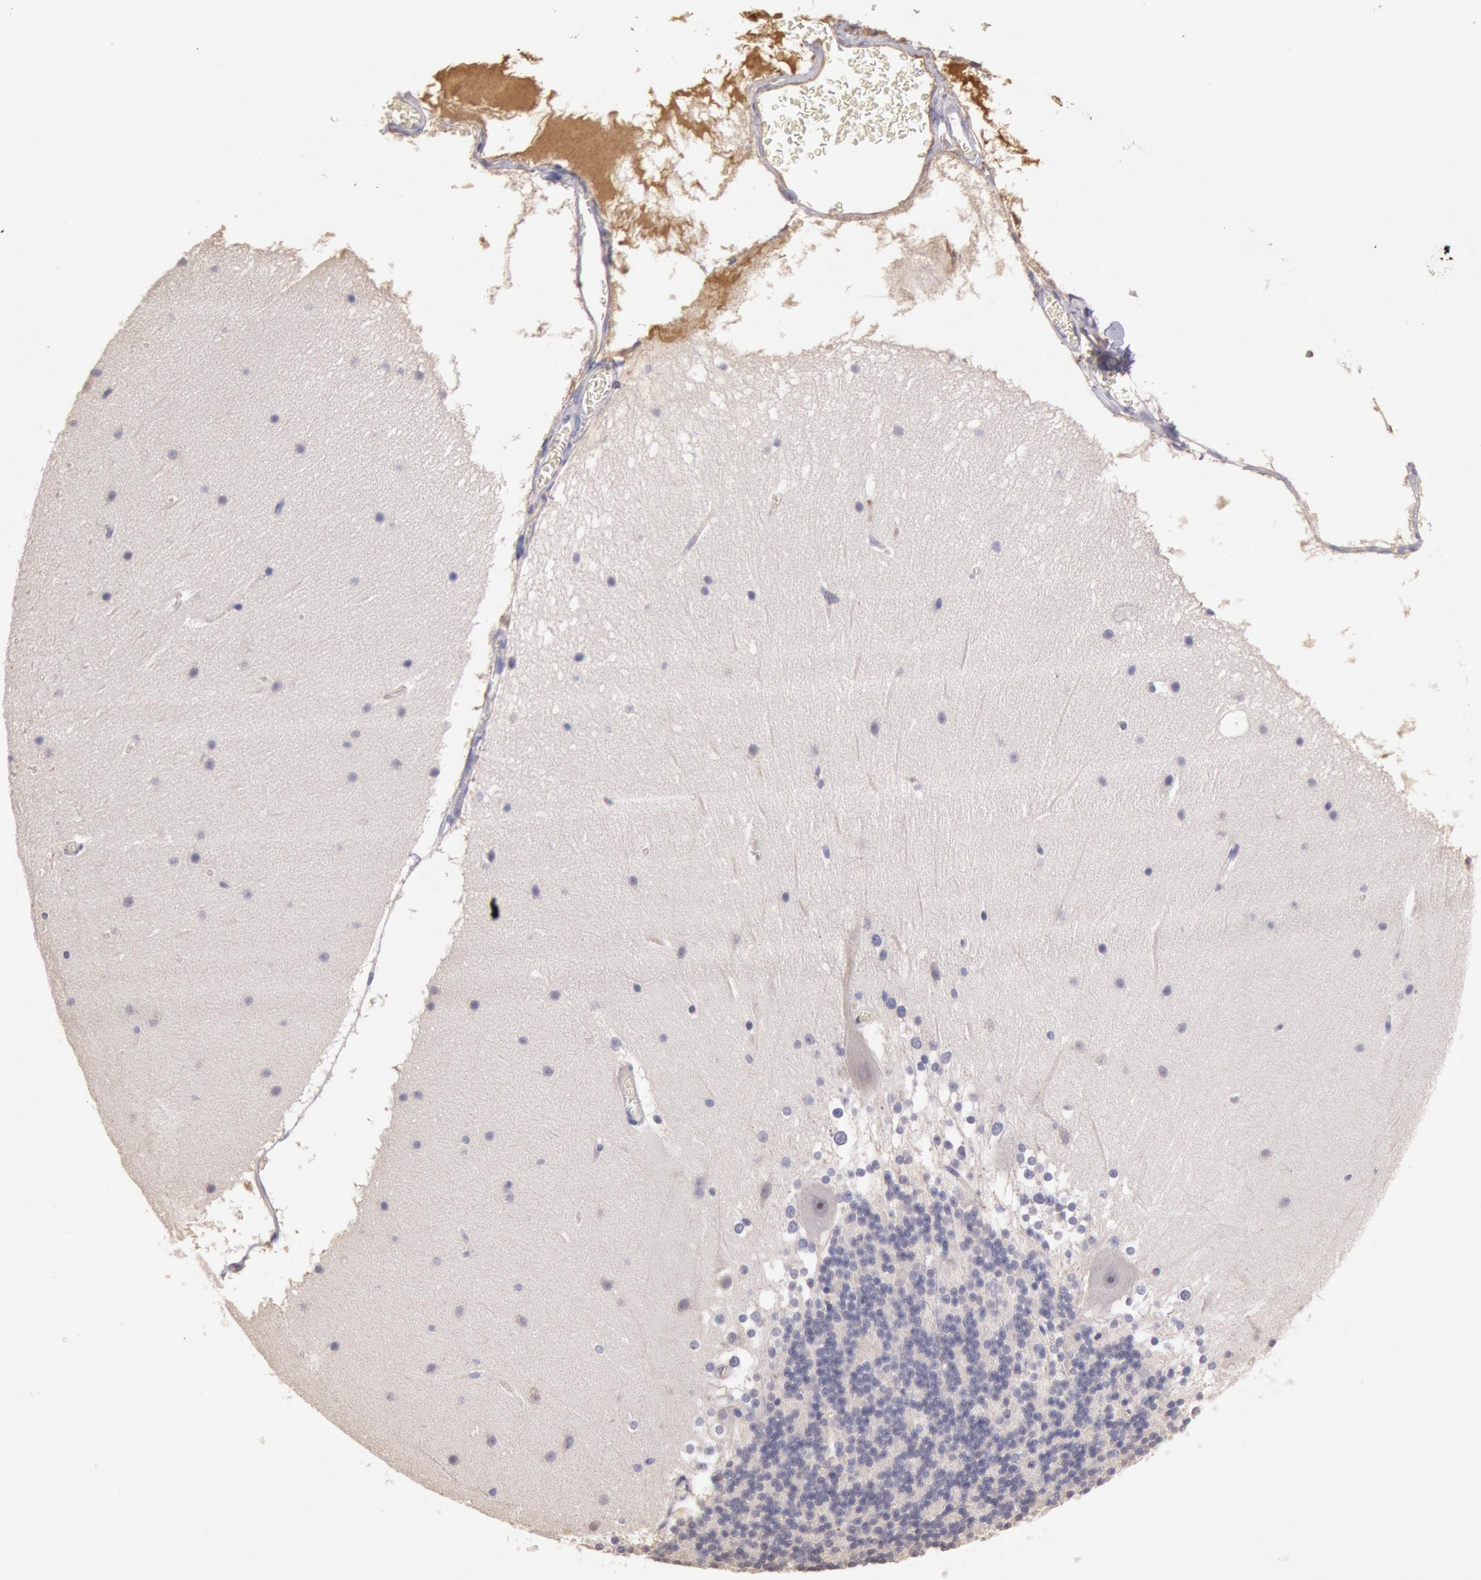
{"staining": {"intensity": "negative", "quantity": "none", "location": "none"}, "tissue": "cerebellum", "cell_type": "Cells in granular layer", "image_type": "normal", "snomed": [{"axis": "morphology", "description": "Normal tissue, NOS"}, {"axis": "topography", "description": "Cerebellum"}], "caption": "Human cerebellum stained for a protein using immunohistochemistry displays no expression in cells in granular layer.", "gene": "C1R", "patient": {"sex": "female", "age": 19}}